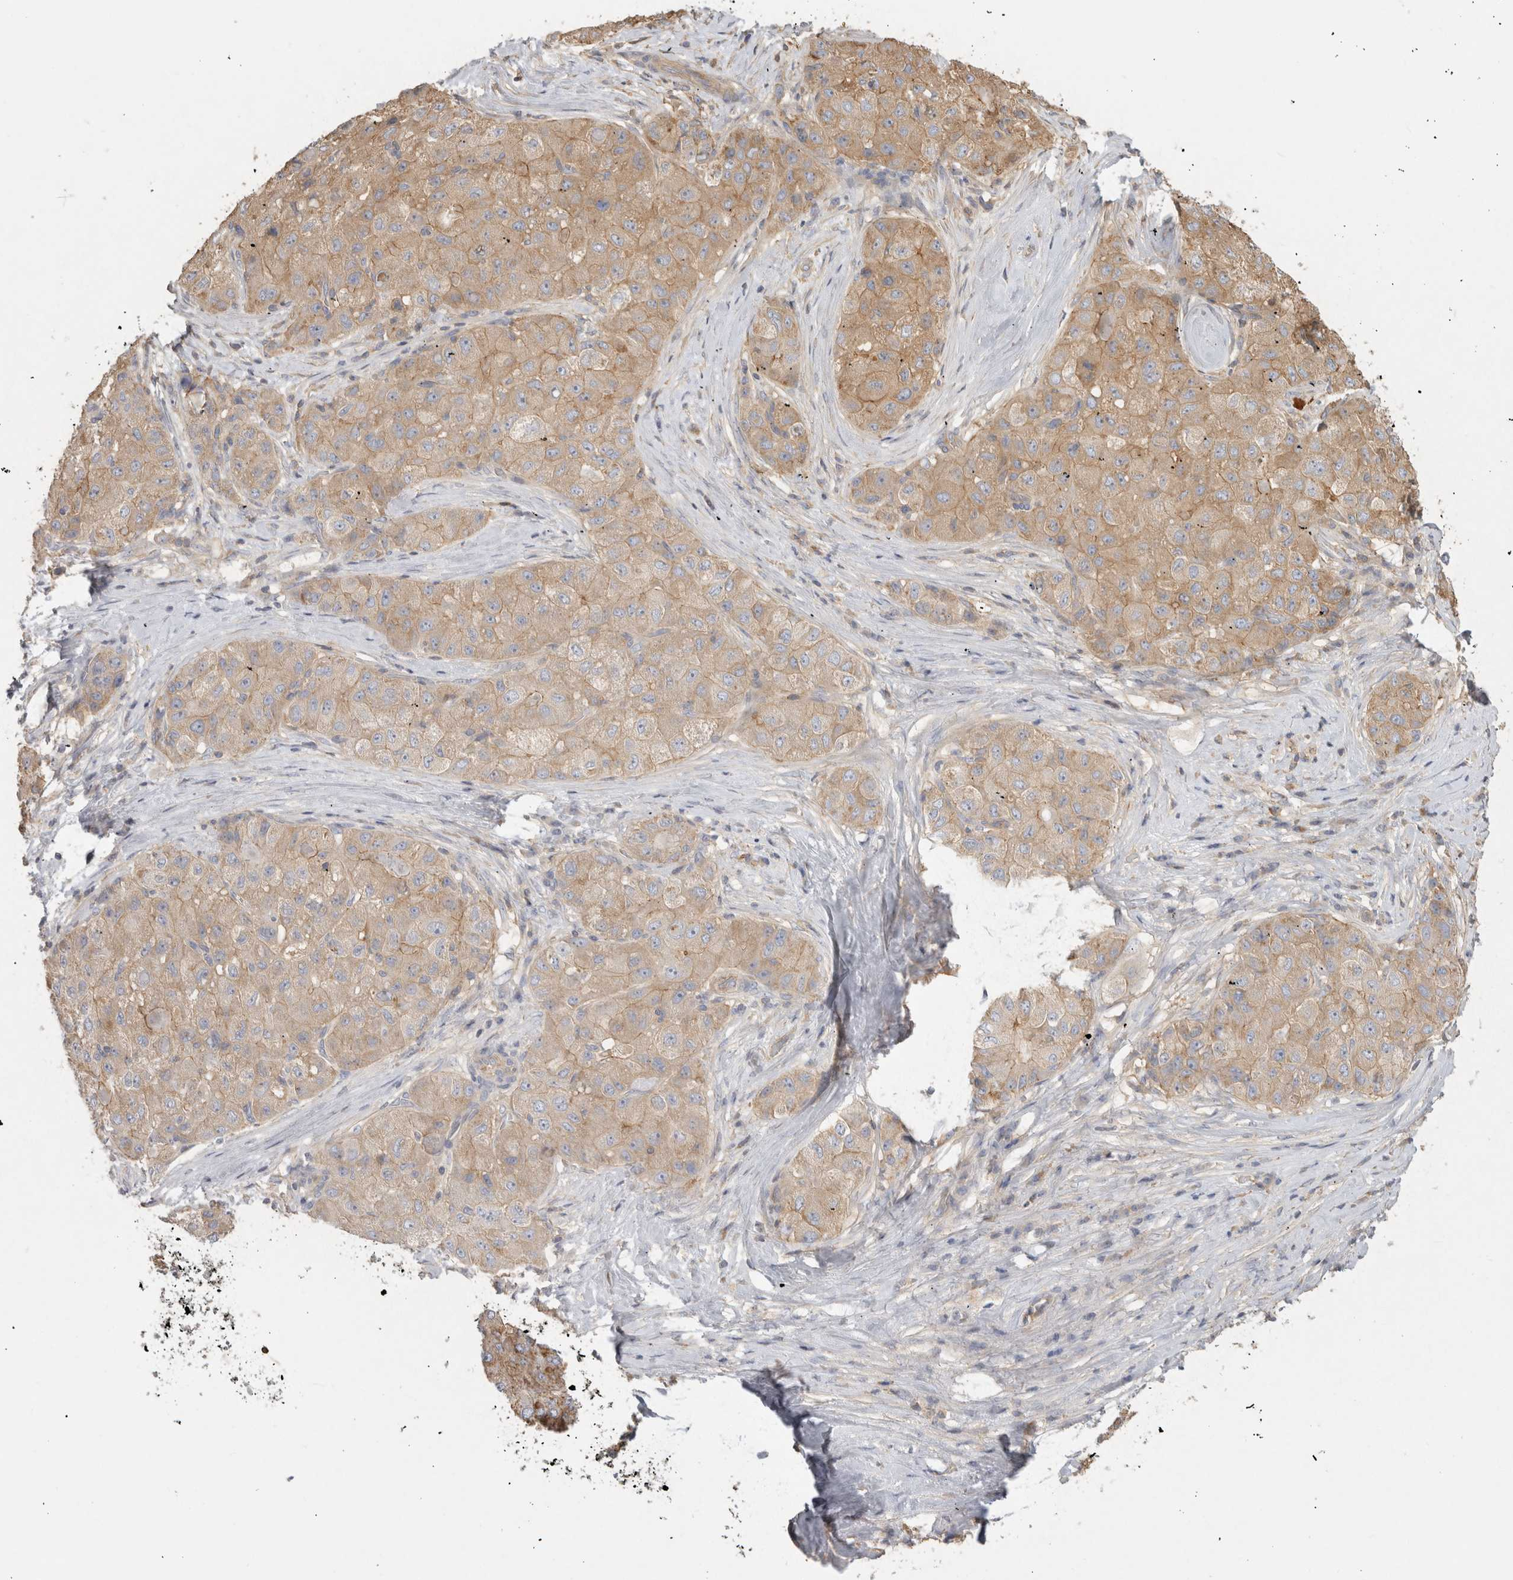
{"staining": {"intensity": "weak", "quantity": ">75%", "location": "cytoplasmic/membranous"}, "tissue": "liver cancer", "cell_type": "Tumor cells", "image_type": "cancer", "snomed": [{"axis": "morphology", "description": "Carcinoma, Hepatocellular, NOS"}, {"axis": "topography", "description": "Liver"}], "caption": "A histopathology image of liver cancer stained for a protein demonstrates weak cytoplasmic/membranous brown staining in tumor cells.", "gene": "CHMP6", "patient": {"sex": "male", "age": 80}}